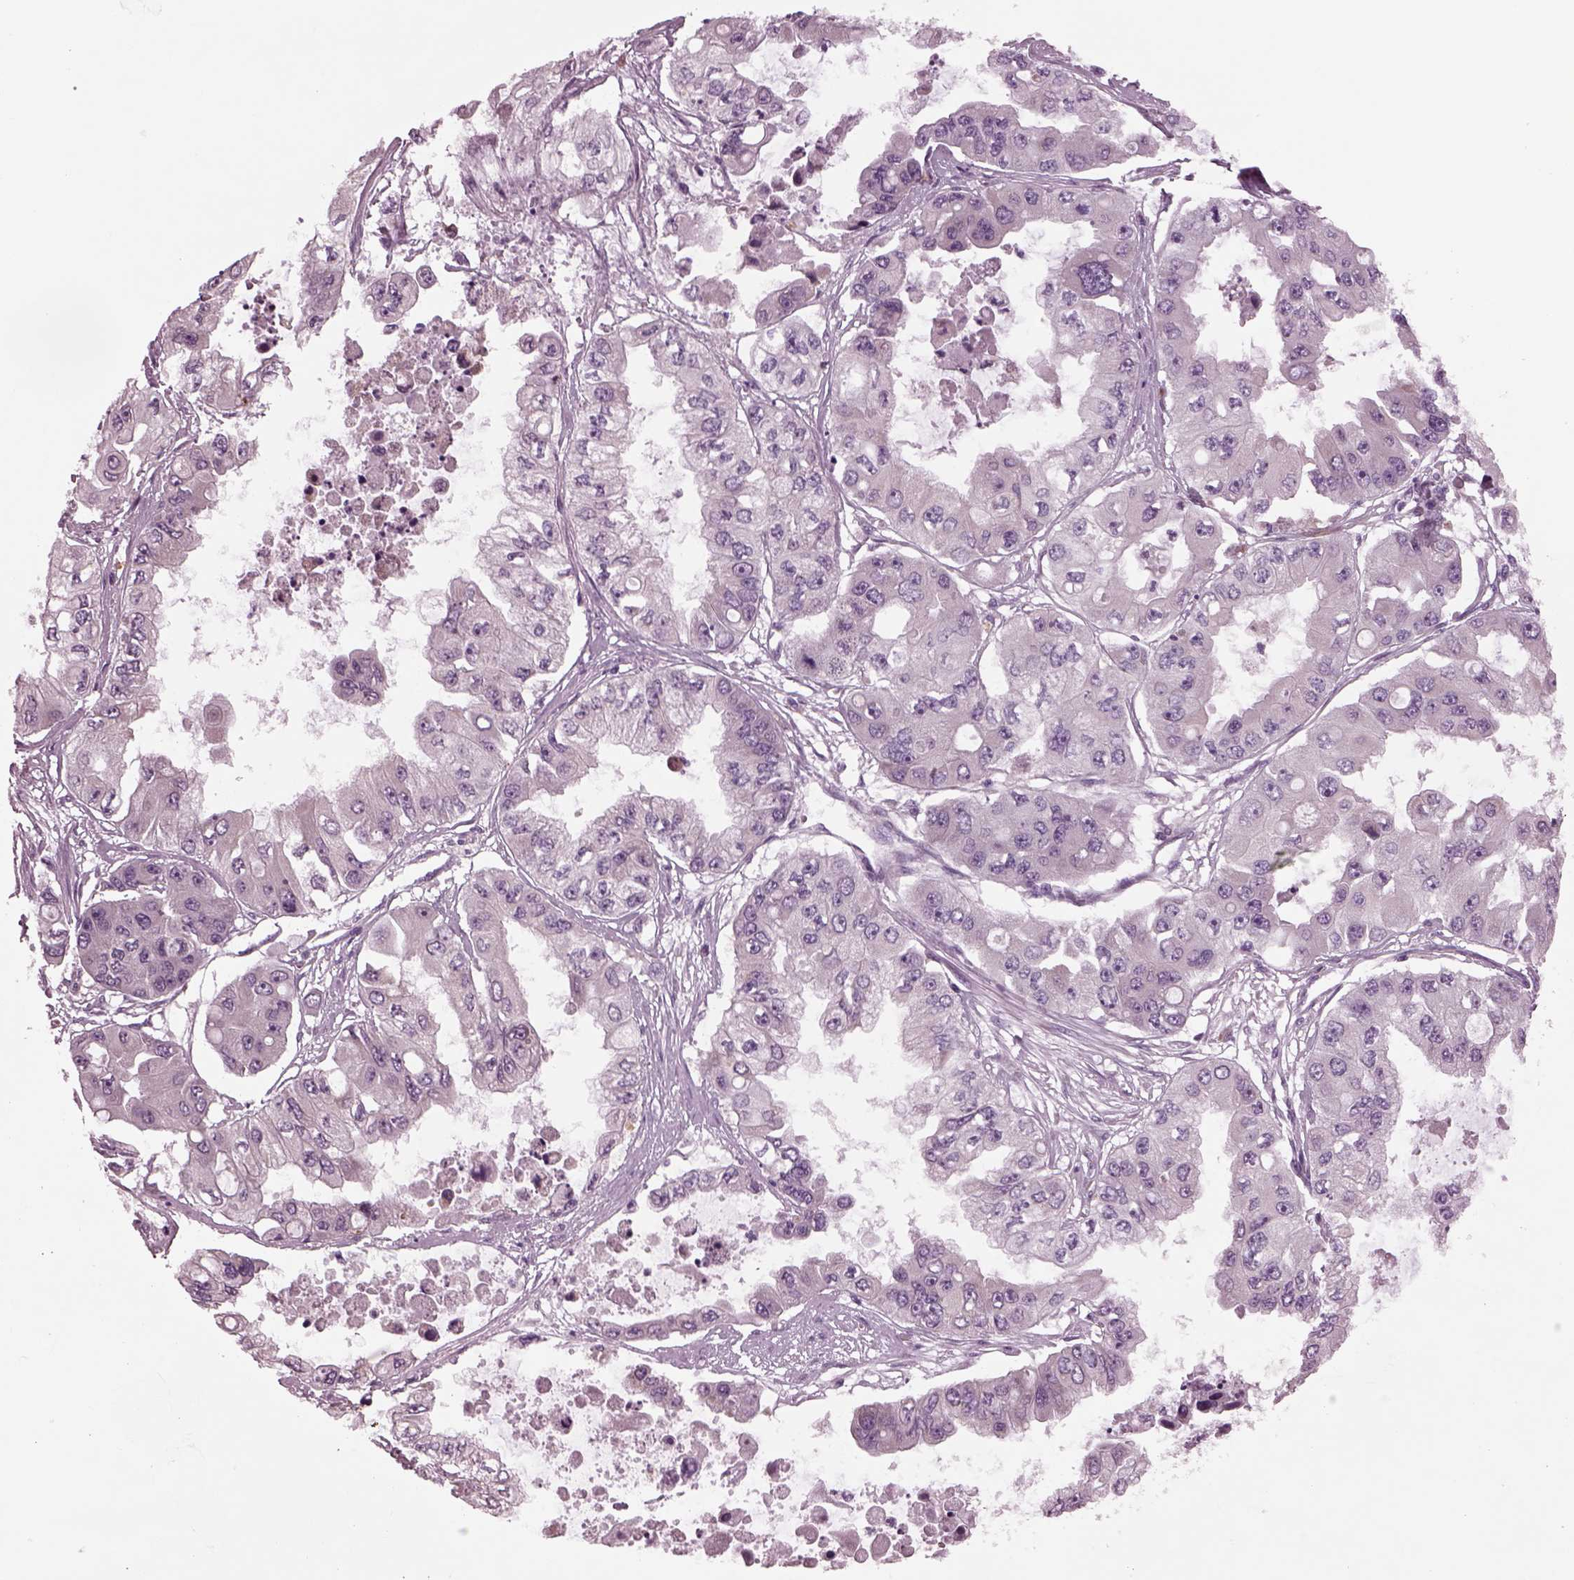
{"staining": {"intensity": "negative", "quantity": "none", "location": "none"}, "tissue": "ovarian cancer", "cell_type": "Tumor cells", "image_type": "cancer", "snomed": [{"axis": "morphology", "description": "Cystadenocarcinoma, serous, NOS"}, {"axis": "topography", "description": "Ovary"}], "caption": "Tumor cells show no significant staining in ovarian cancer (serous cystadenocarcinoma).", "gene": "AP4M1", "patient": {"sex": "female", "age": 56}}